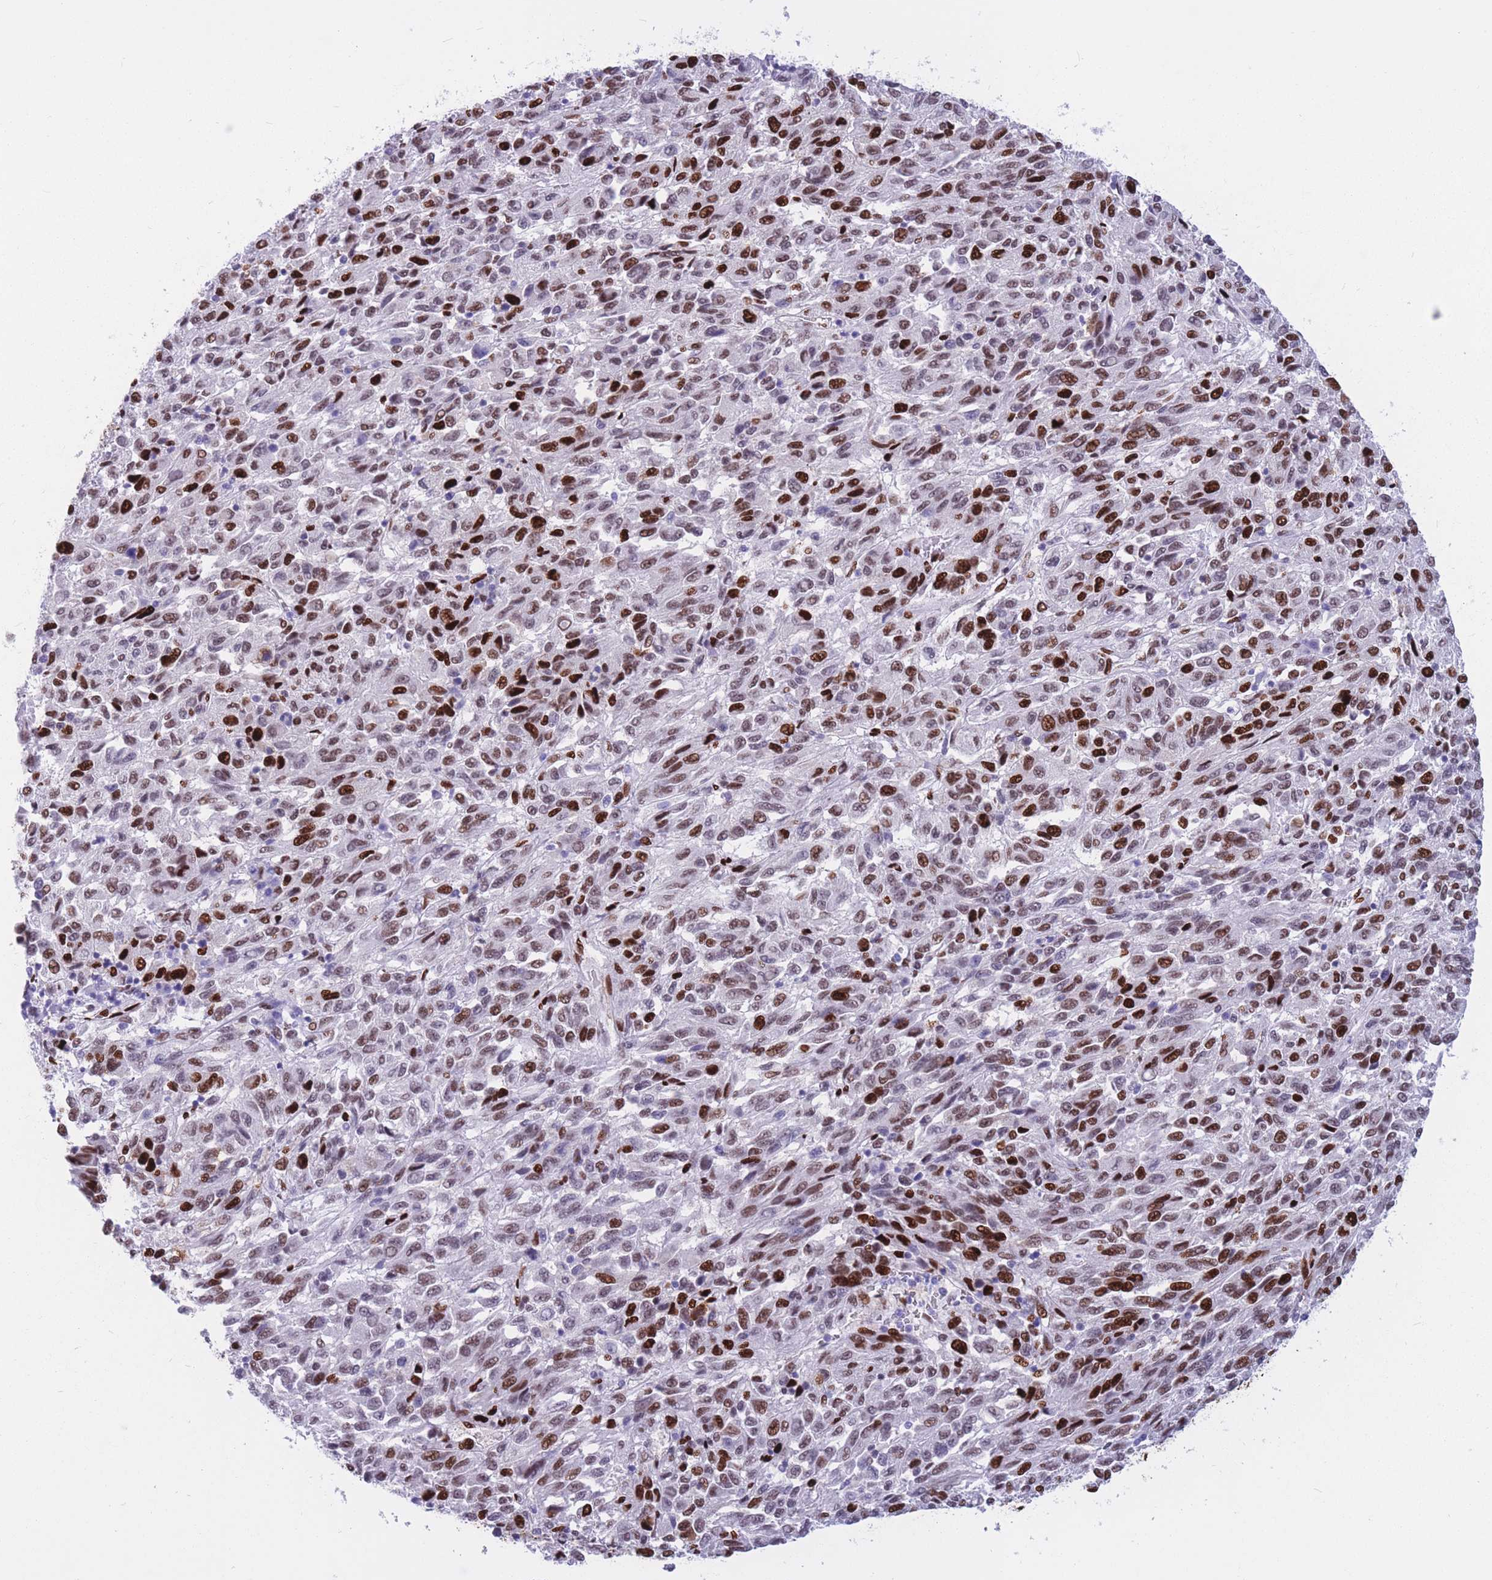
{"staining": {"intensity": "strong", "quantity": "25%-75%", "location": "nuclear"}, "tissue": "melanoma", "cell_type": "Tumor cells", "image_type": "cancer", "snomed": [{"axis": "morphology", "description": "Malignant melanoma, Metastatic site"}, {"axis": "topography", "description": "Lung"}], "caption": "Malignant melanoma (metastatic site) was stained to show a protein in brown. There is high levels of strong nuclear positivity in approximately 25%-75% of tumor cells.", "gene": "NASP", "patient": {"sex": "male", "age": 64}}